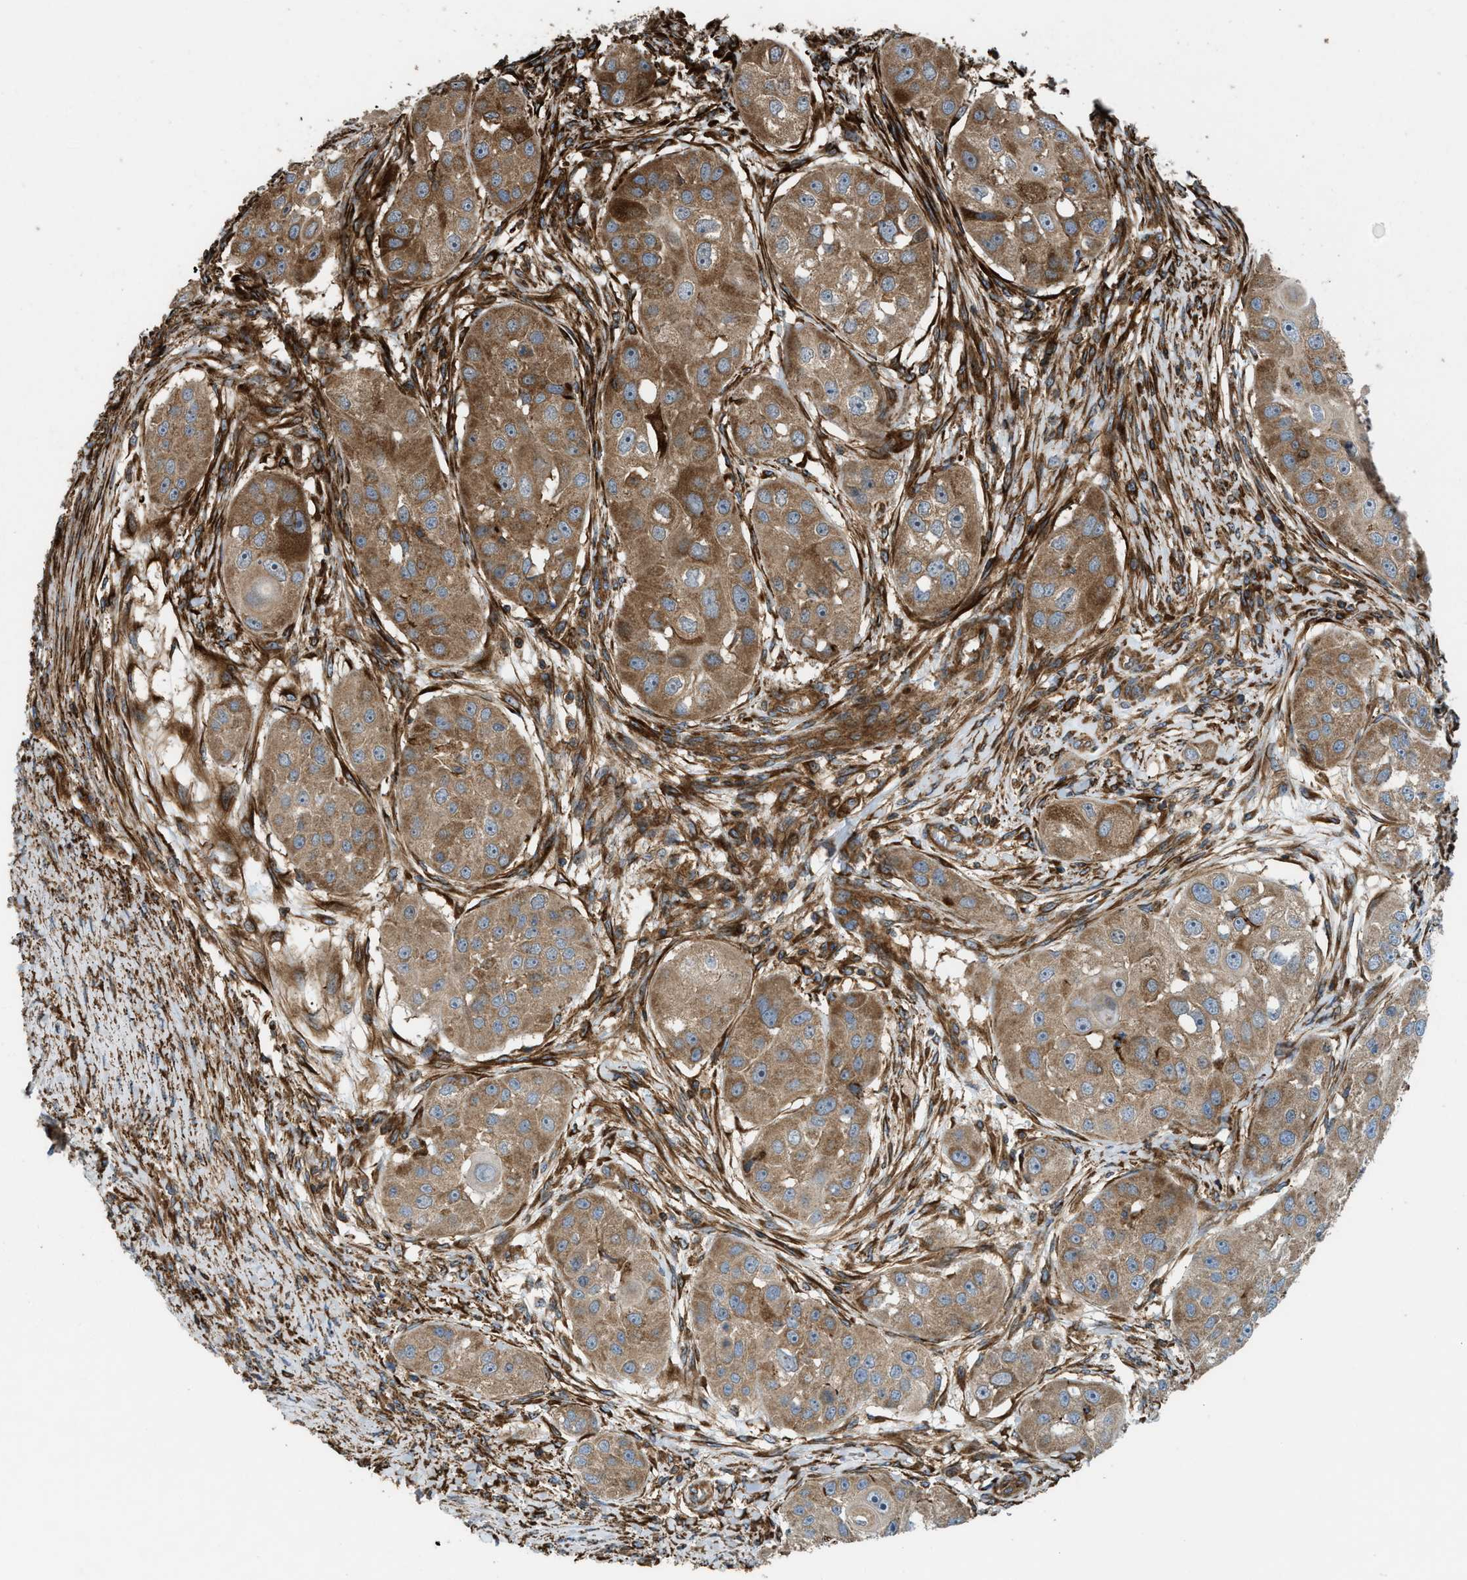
{"staining": {"intensity": "moderate", "quantity": ">75%", "location": "cytoplasmic/membranous"}, "tissue": "head and neck cancer", "cell_type": "Tumor cells", "image_type": "cancer", "snomed": [{"axis": "morphology", "description": "Normal tissue, NOS"}, {"axis": "morphology", "description": "Squamous cell carcinoma, NOS"}, {"axis": "topography", "description": "Skeletal muscle"}, {"axis": "topography", "description": "Head-Neck"}], "caption": "Tumor cells demonstrate moderate cytoplasmic/membranous staining in approximately >75% of cells in squamous cell carcinoma (head and neck).", "gene": "EGLN1", "patient": {"sex": "male", "age": 51}}